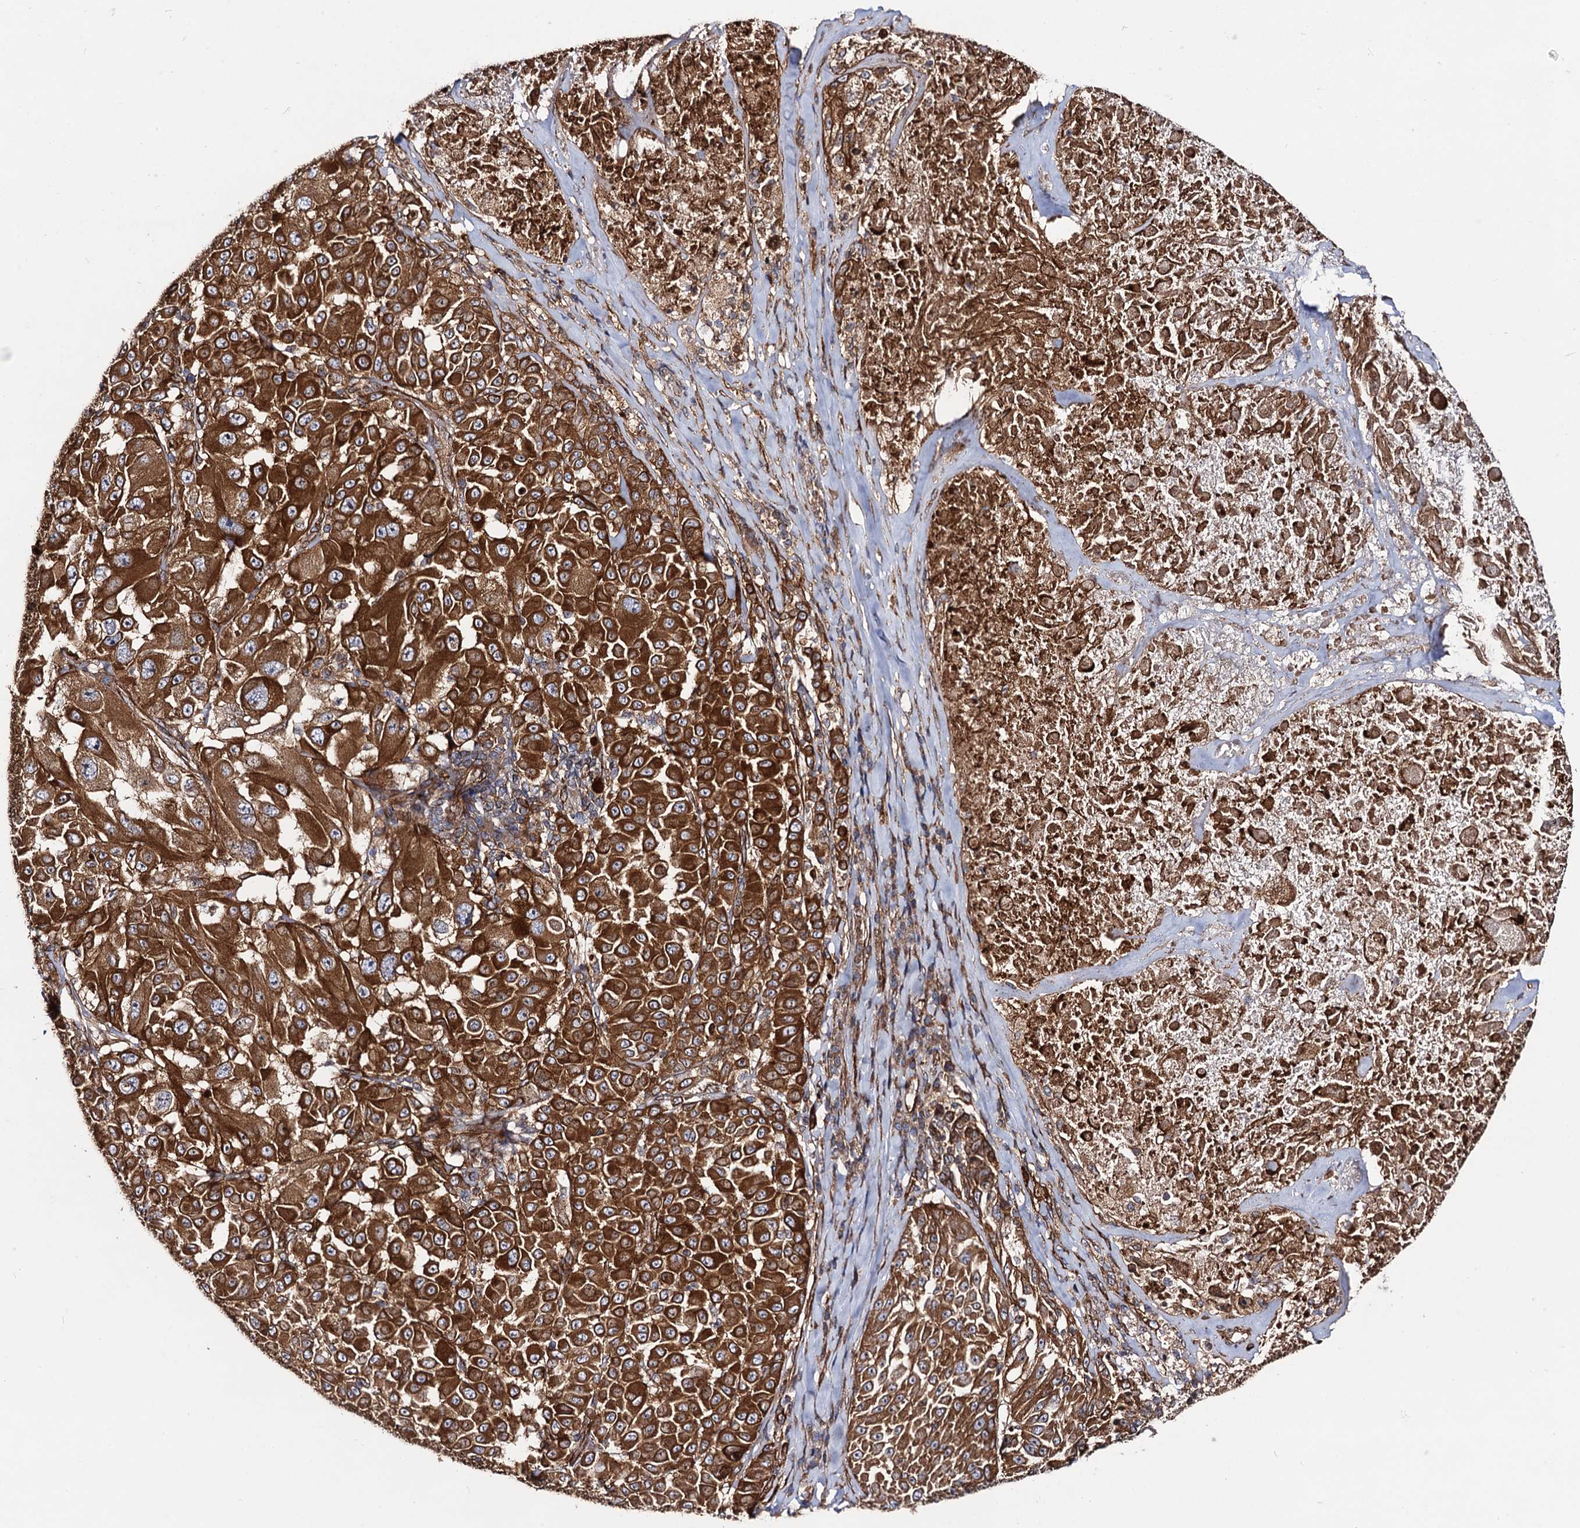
{"staining": {"intensity": "strong", "quantity": ">75%", "location": "cytoplasmic/membranous"}, "tissue": "melanoma", "cell_type": "Tumor cells", "image_type": "cancer", "snomed": [{"axis": "morphology", "description": "Malignant melanoma, Metastatic site"}, {"axis": "topography", "description": "Lymph node"}], "caption": "IHC of malignant melanoma (metastatic site) reveals high levels of strong cytoplasmic/membranous expression in about >75% of tumor cells.", "gene": "CIP2A", "patient": {"sex": "male", "age": 62}}